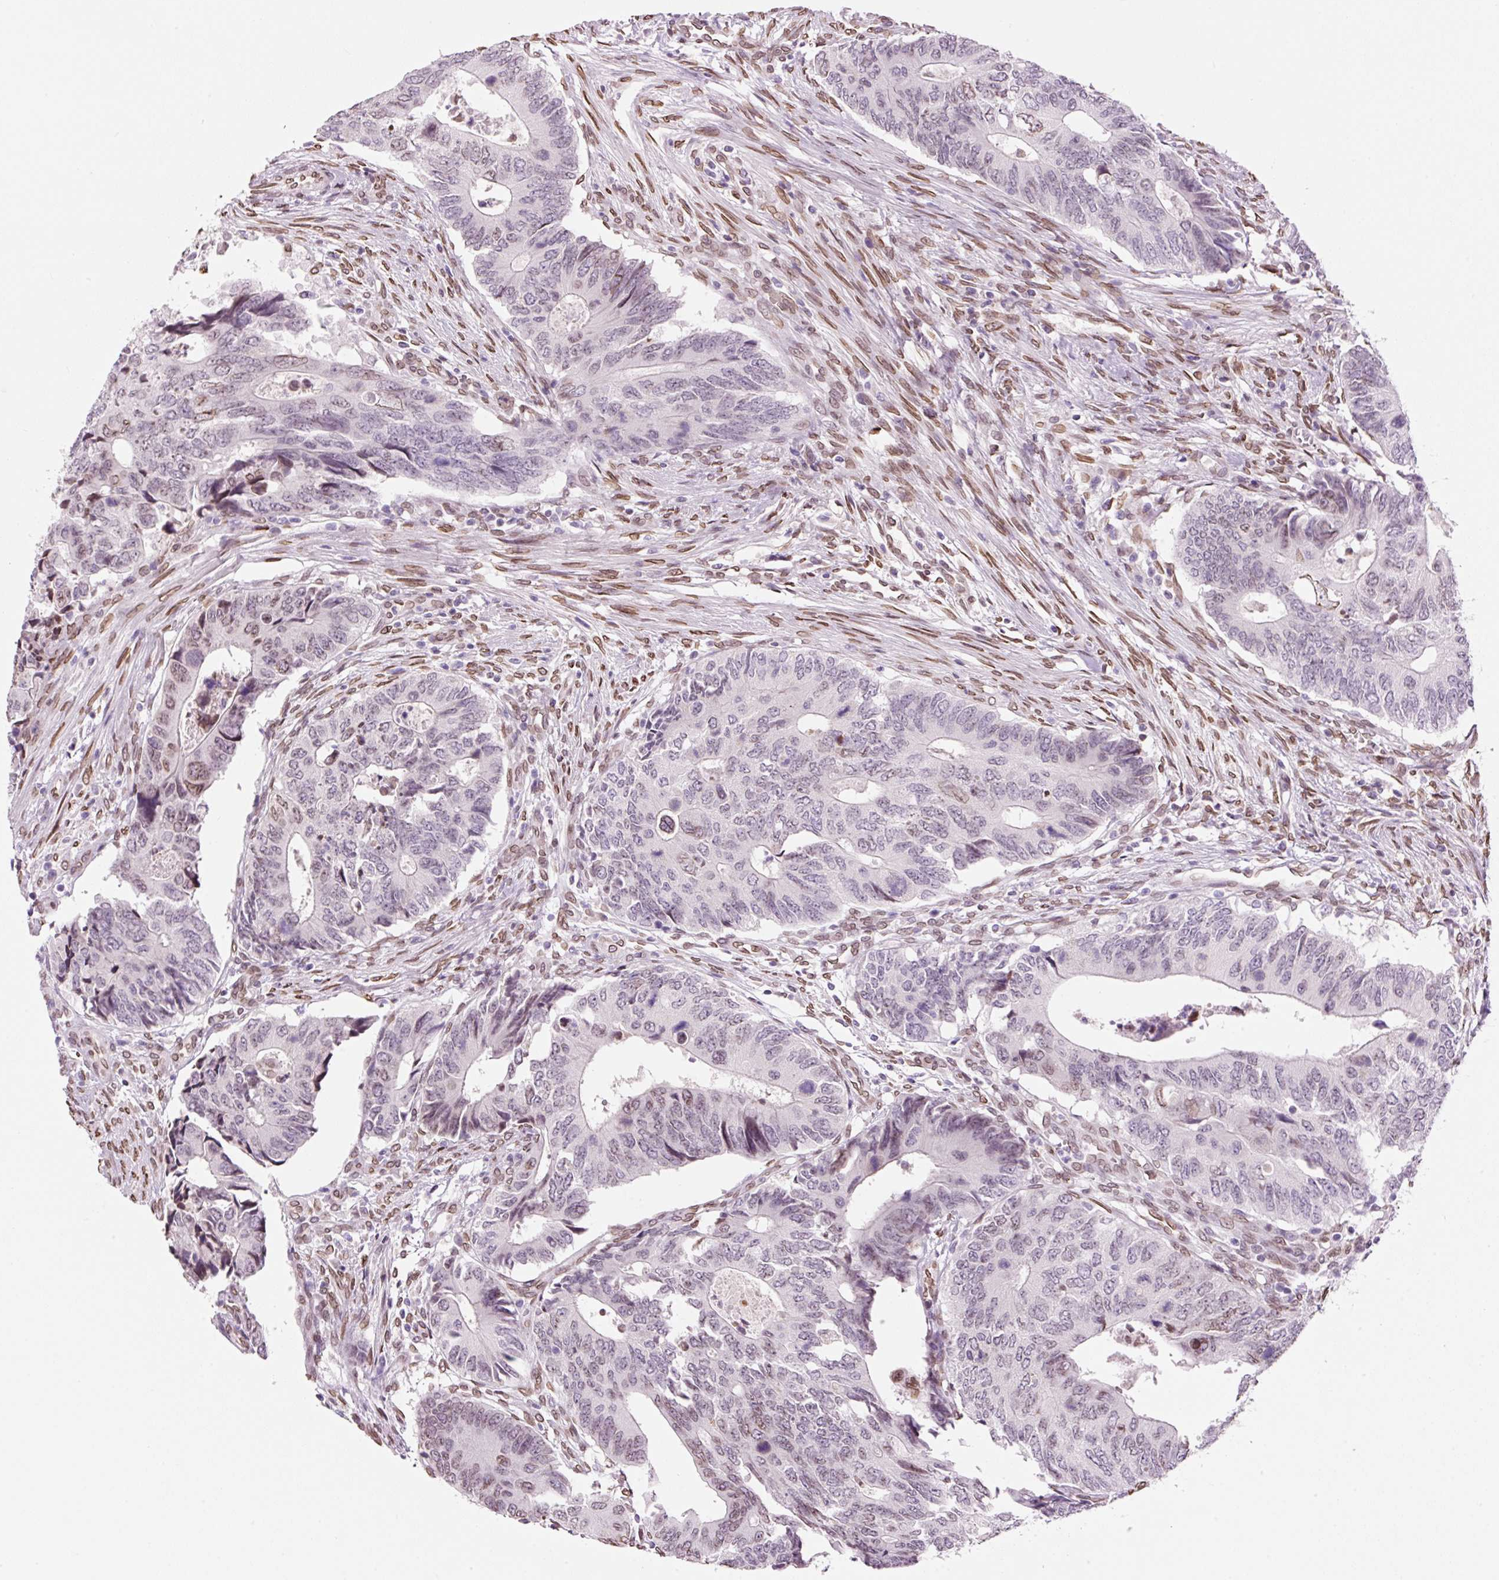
{"staining": {"intensity": "moderate", "quantity": "<25%", "location": "cytoplasmic/membranous,nuclear"}, "tissue": "colorectal cancer", "cell_type": "Tumor cells", "image_type": "cancer", "snomed": [{"axis": "morphology", "description": "Adenocarcinoma, NOS"}, {"axis": "topography", "description": "Colon"}], "caption": "Adenocarcinoma (colorectal) stained for a protein exhibits moderate cytoplasmic/membranous and nuclear positivity in tumor cells.", "gene": "ZNF224", "patient": {"sex": "male", "age": 87}}